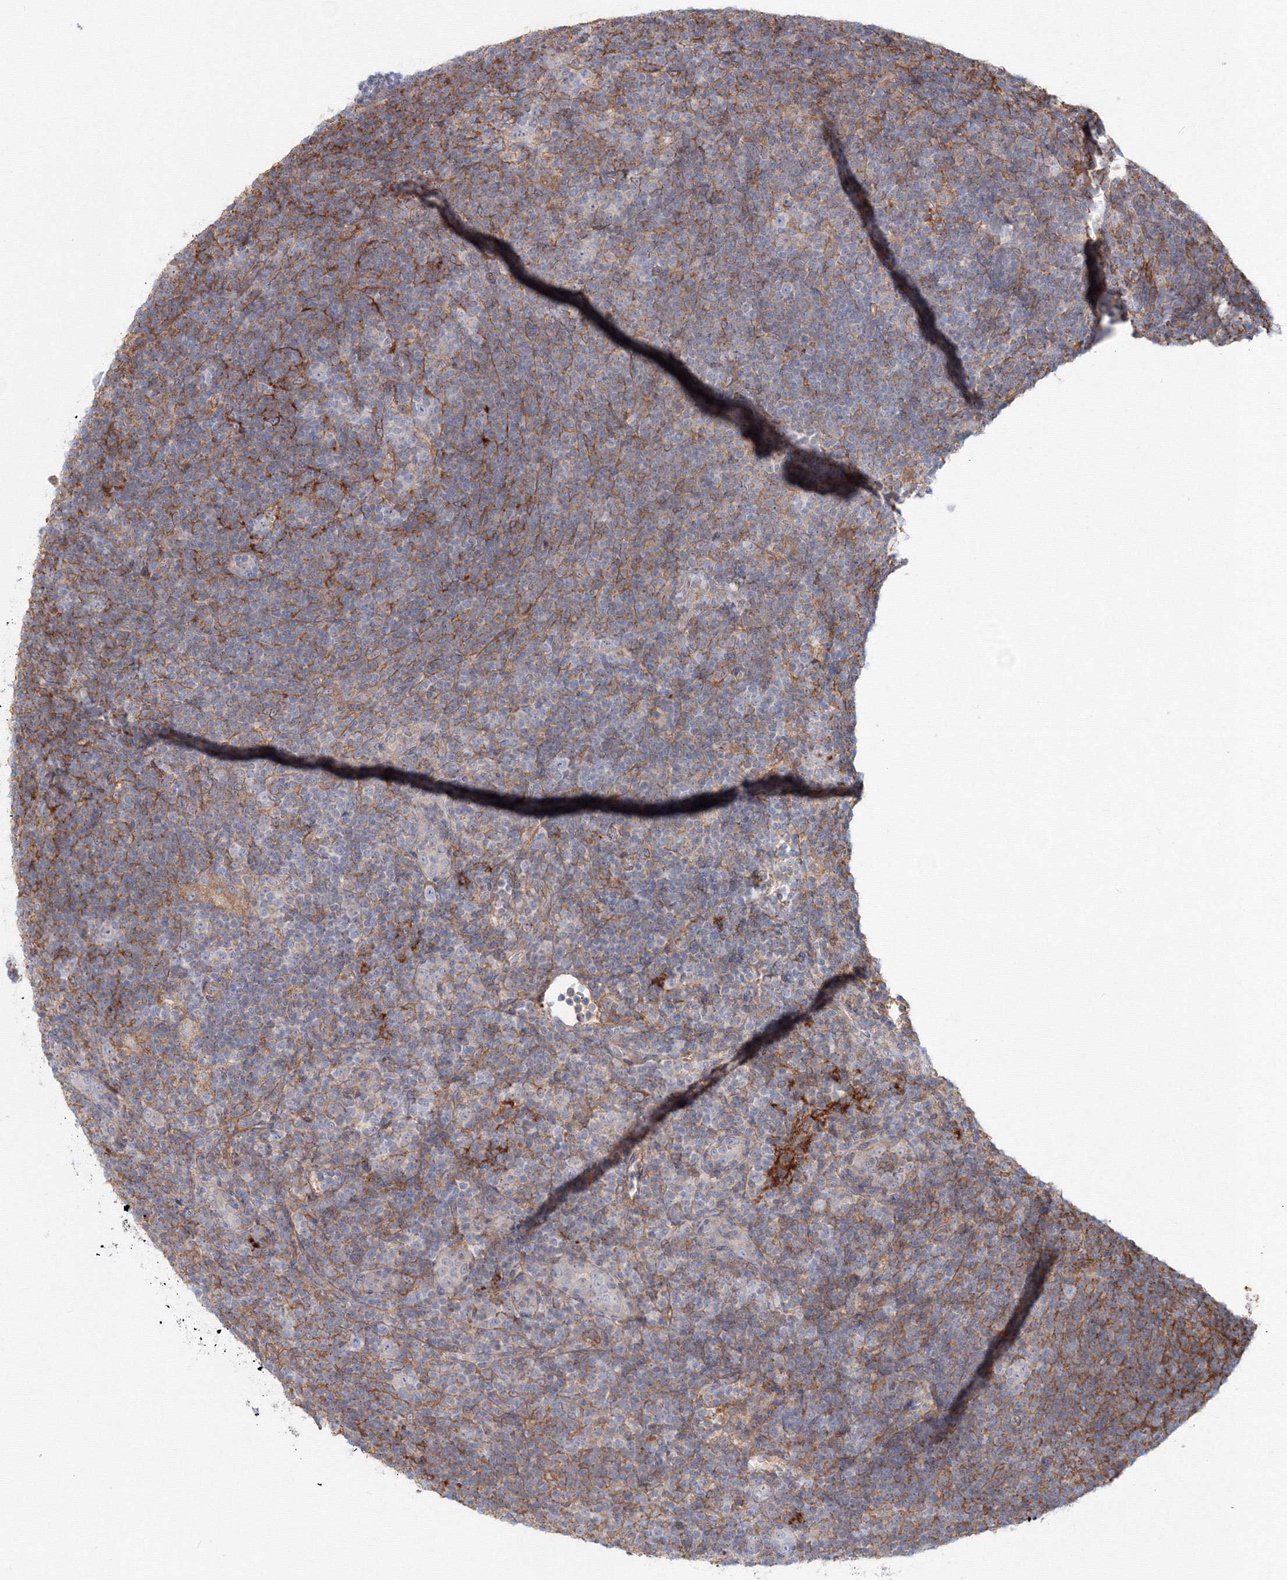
{"staining": {"intensity": "negative", "quantity": "none", "location": "none"}, "tissue": "lymphoma", "cell_type": "Tumor cells", "image_type": "cancer", "snomed": [{"axis": "morphology", "description": "Hodgkin's disease, NOS"}, {"axis": "topography", "description": "Lymph node"}], "caption": "There is no significant positivity in tumor cells of Hodgkin's disease.", "gene": "SH3PXD2A", "patient": {"sex": "female", "age": 57}}